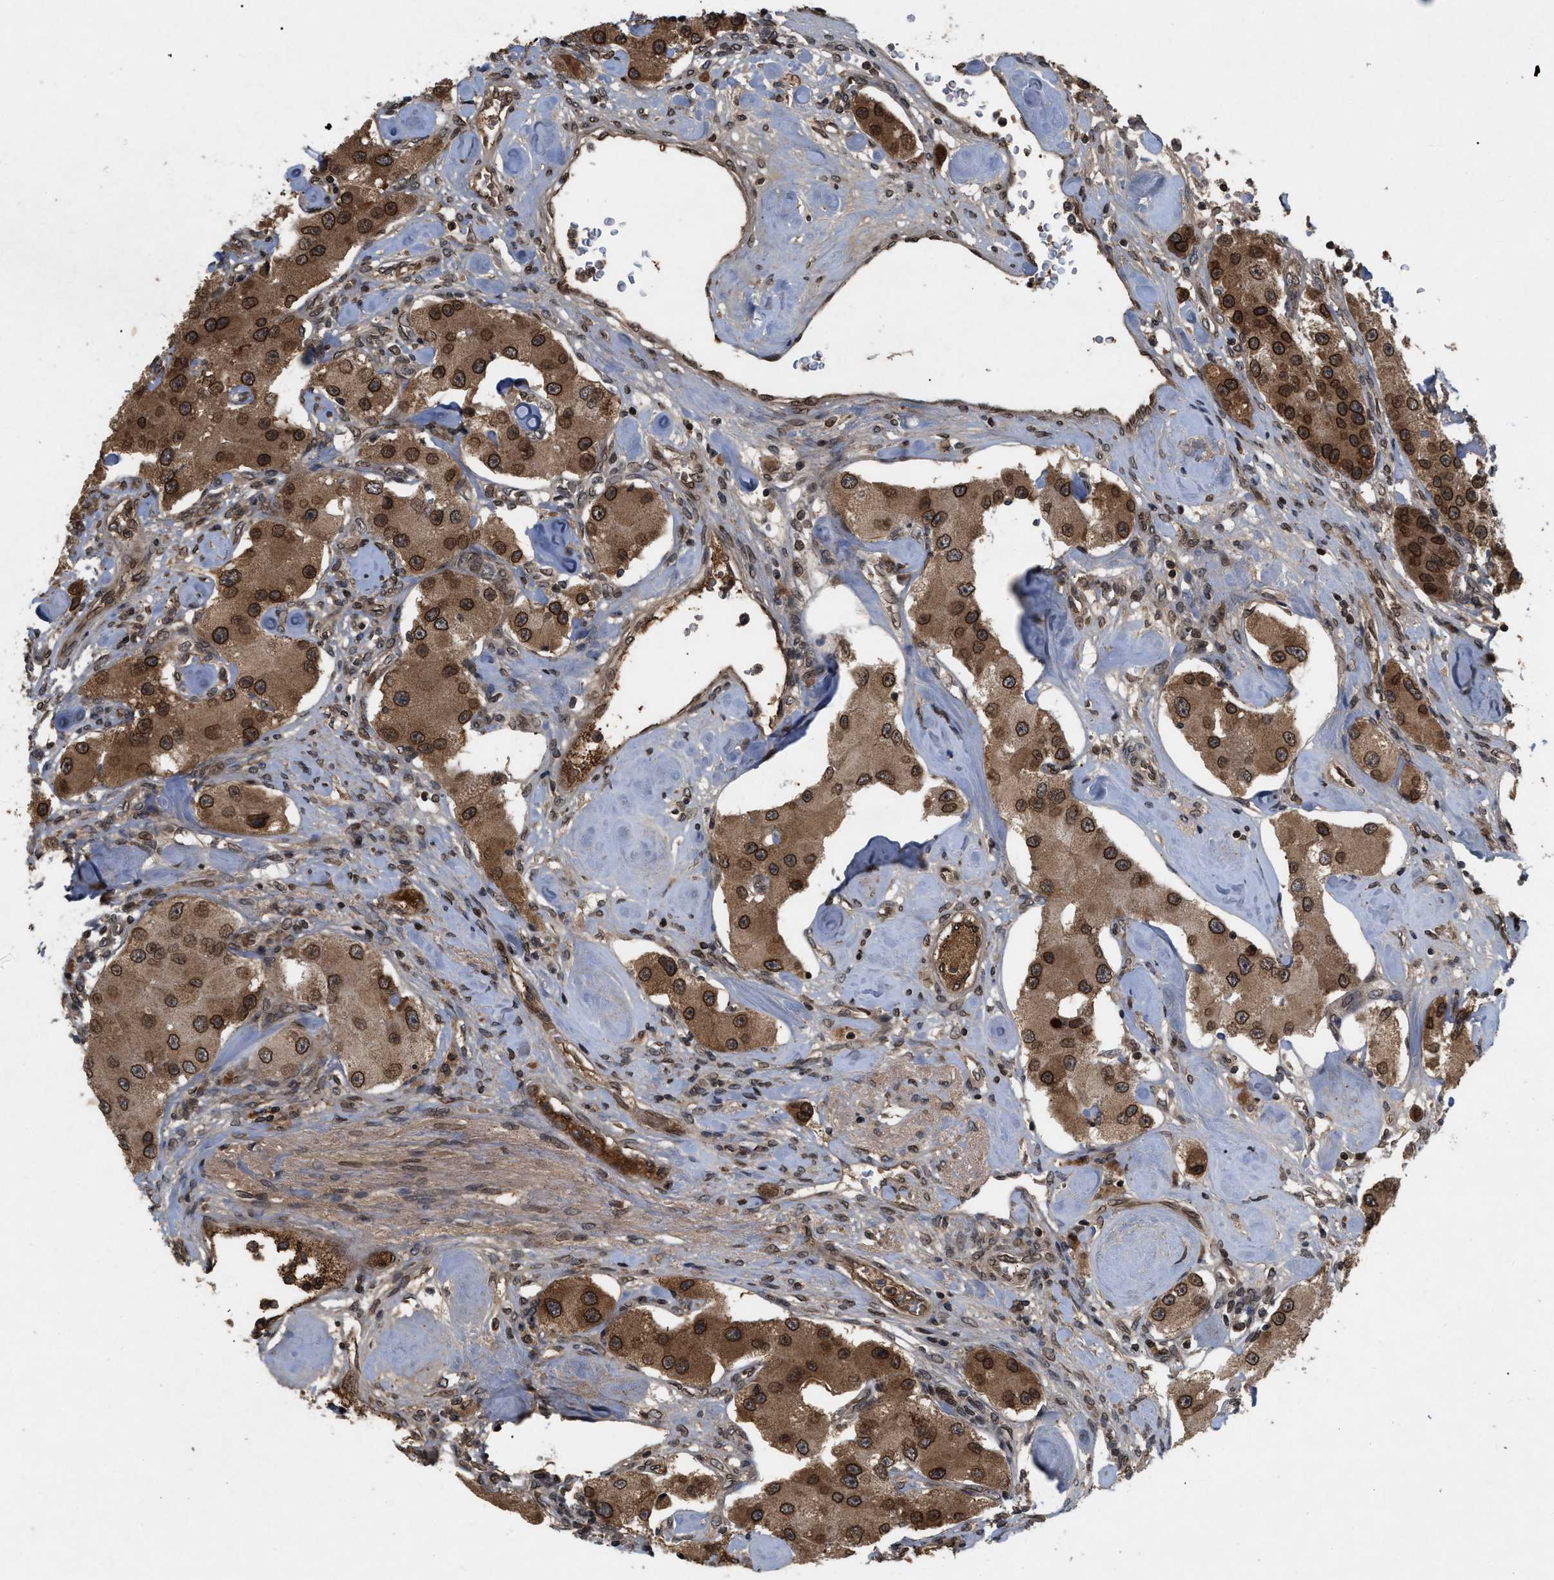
{"staining": {"intensity": "strong", "quantity": ">75%", "location": "cytoplasmic/membranous,nuclear"}, "tissue": "carcinoid", "cell_type": "Tumor cells", "image_type": "cancer", "snomed": [{"axis": "morphology", "description": "Carcinoid, malignant, NOS"}, {"axis": "topography", "description": "Pancreas"}], "caption": "Malignant carcinoid tissue exhibits strong cytoplasmic/membranous and nuclear staining in about >75% of tumor cells, visualized by immunohistochemistry. The protein of interest is stained brown, and the nuclei are stained in blue (DAB (3,3'-diaminobenzidine) IHC with brightfield microscopy, high magnification).", "gene": "CRY1", "patient": {"sex": "male", "age": 41}}